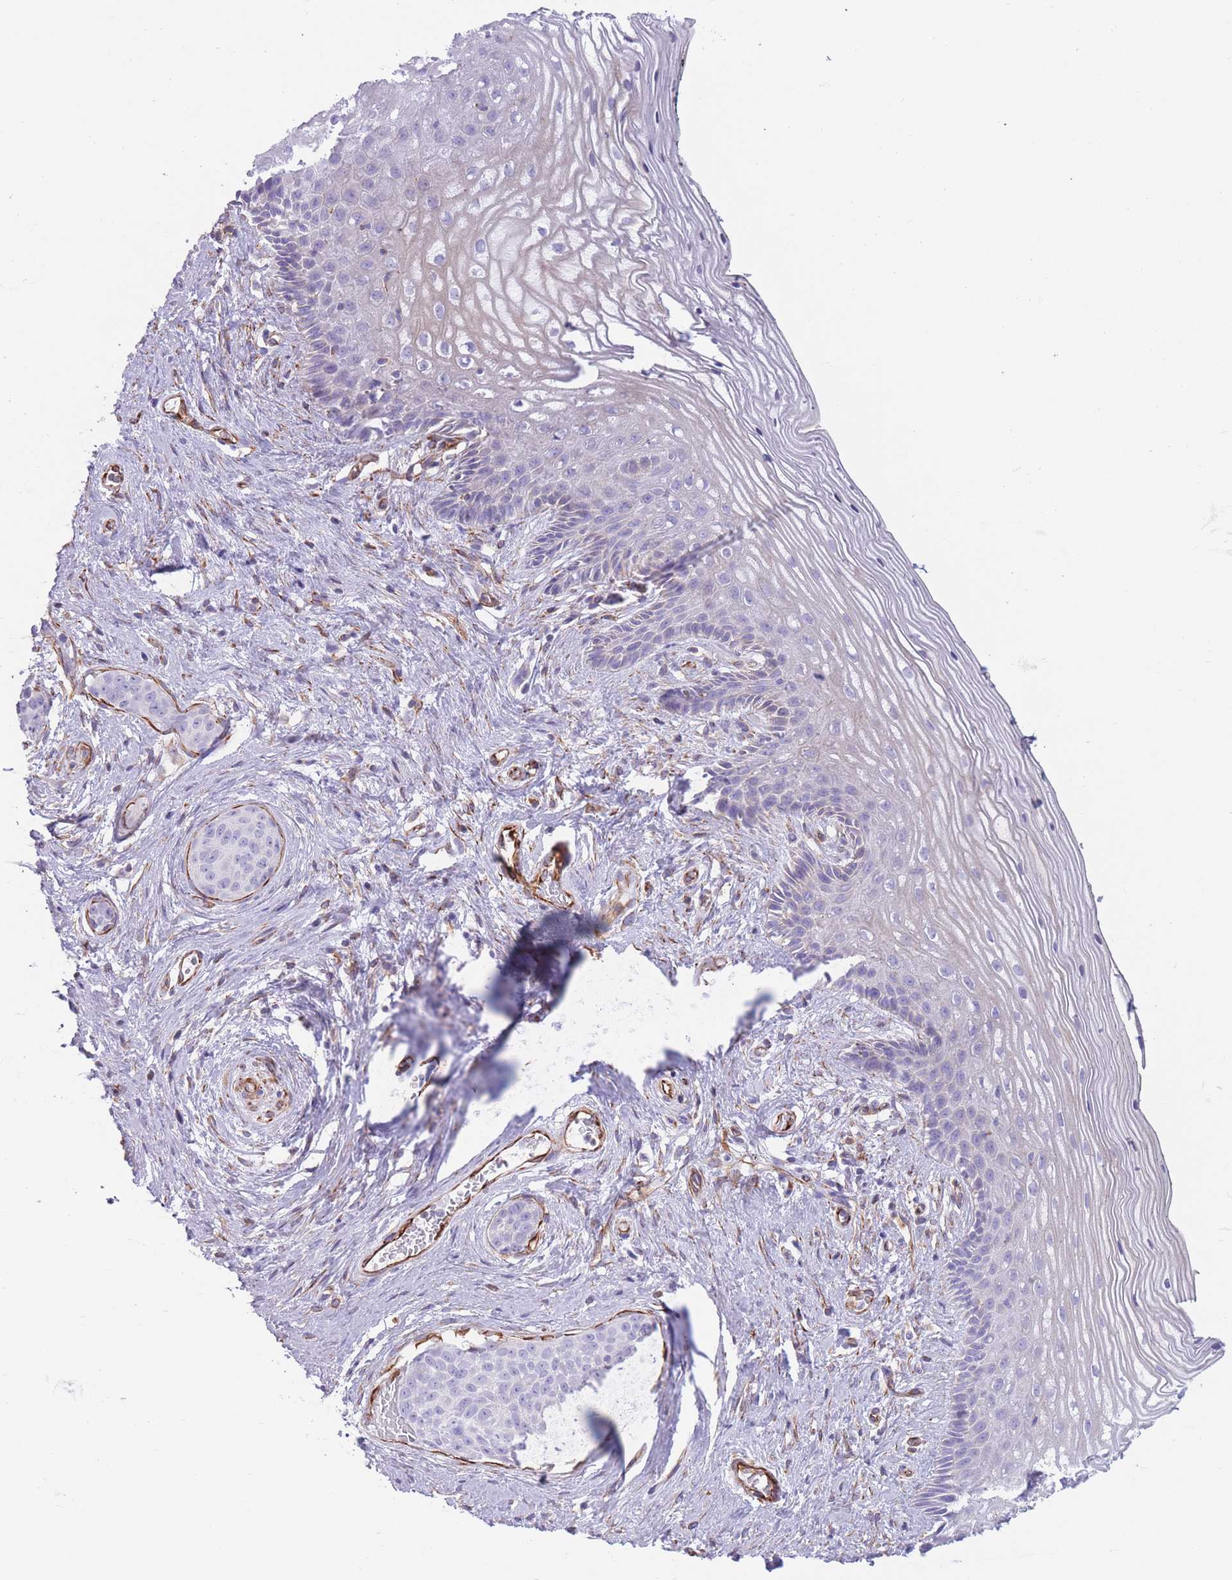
{"staining": {"intensity": "negative", "quantity": "none", "location": "none"}, "tissue": "vagina", "cell_type": "Squamous epithelial cells", "image_type": "normal", "snomed": [{"axis": "morphology", "description": "Normal tissue, NOS"}, {"axis": "topography", "description": "Vagina"}], "caption": "IHC image of unremarkable vagina stained for a protein (brown), which displays no positivity in squamous epithelial cells.", "gene": "ATP5MF", "patient": {"sex": "female", "age": 47}}